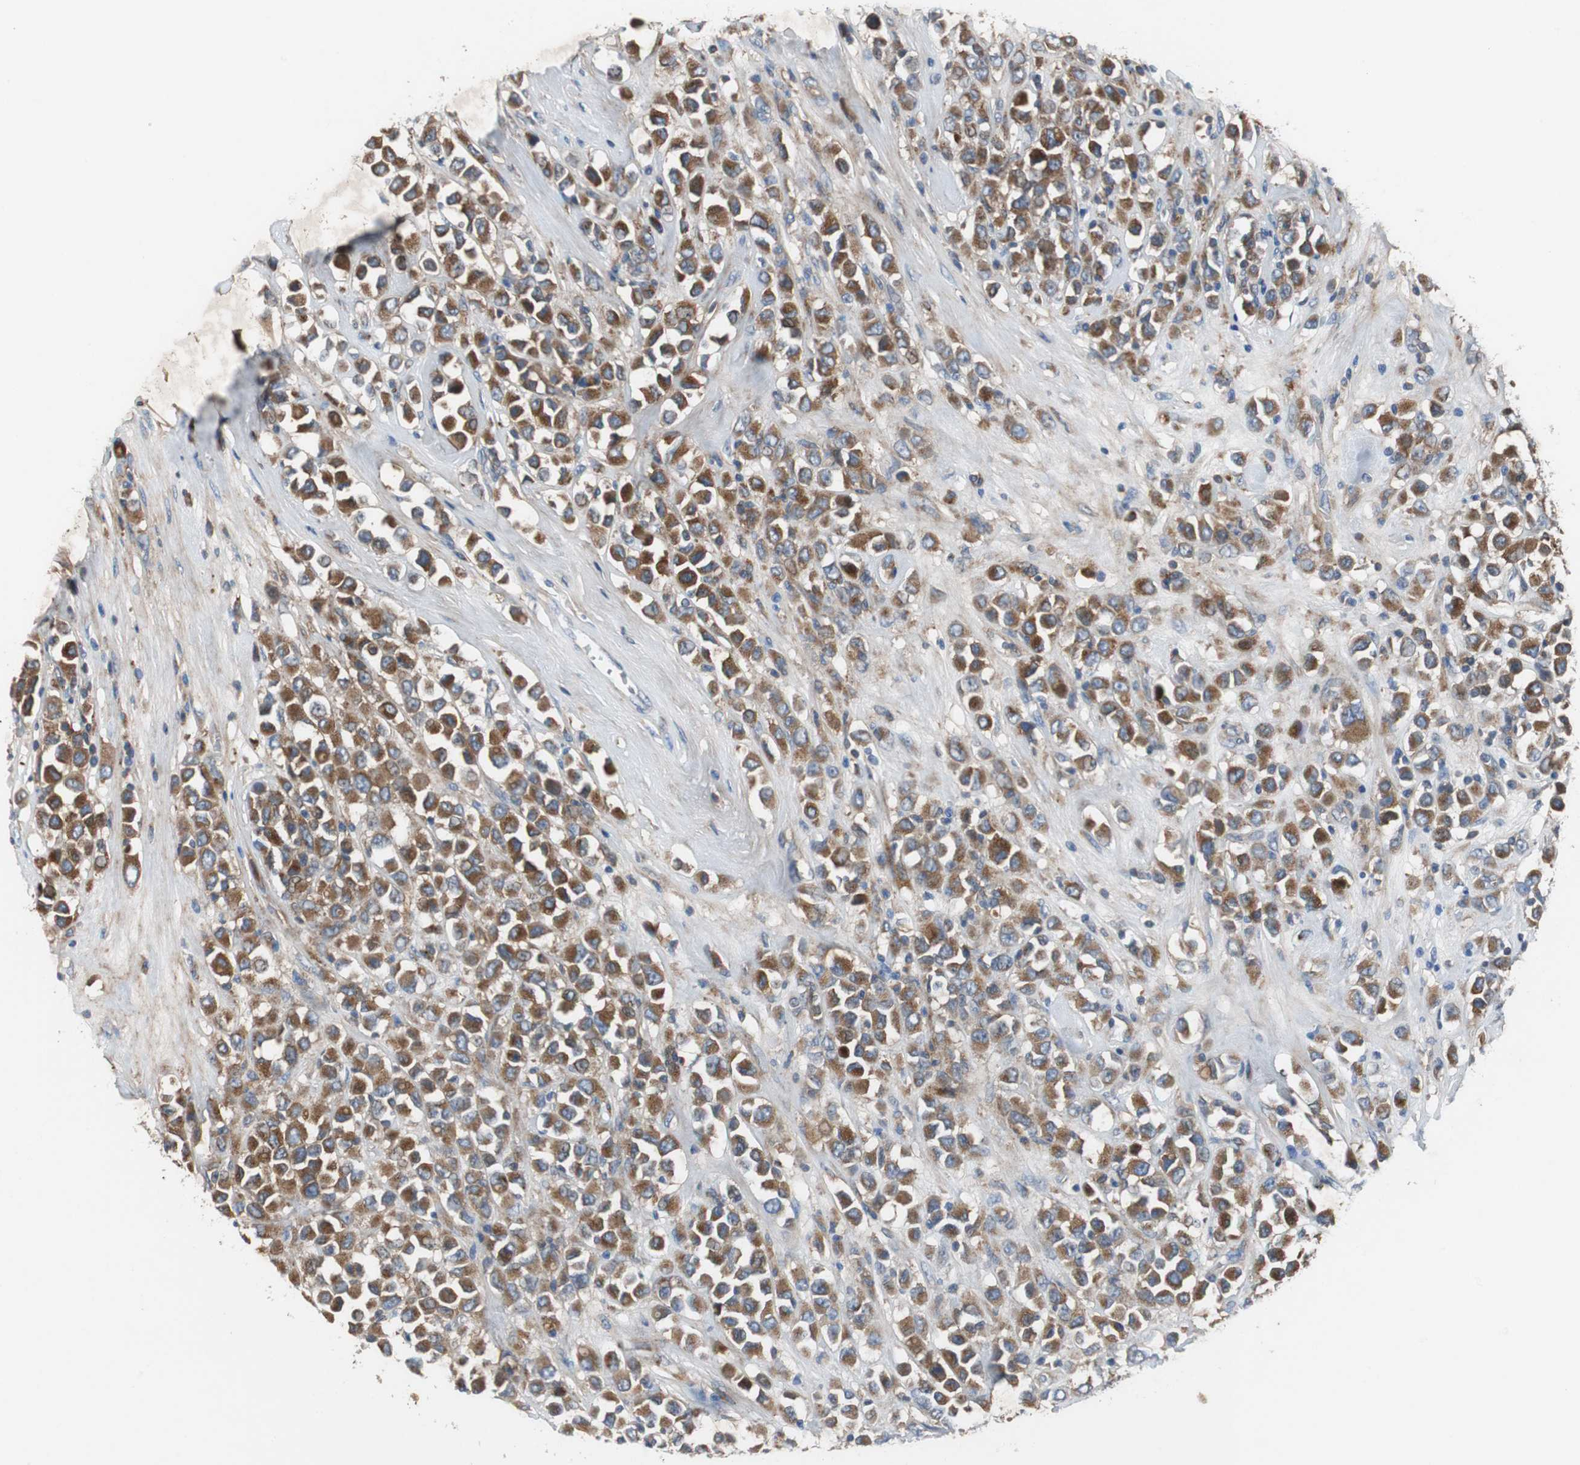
{"staining": {"intensity": "strong", "quantity": ">75%", "location": "cytoplasmic/membranous"}, "tissue": "breast cancer", "cell_type": "Tumor cells", "image_type": "cancer", "snomed": [{"axis": "morphology", "description": "Duct carcinoma"}, {"axis": "topography", "description": "Breast"}], "caption": "High-power microscopy captured an immunohistochemistry (IHC) histopathology image of invasive ductal carcinoma (breast), revealing strong cytoplasmic/membranous expression in about >75% of tumor cells.", "gene": "SORT1", "patient": {"sex": "female", "age": 61}}